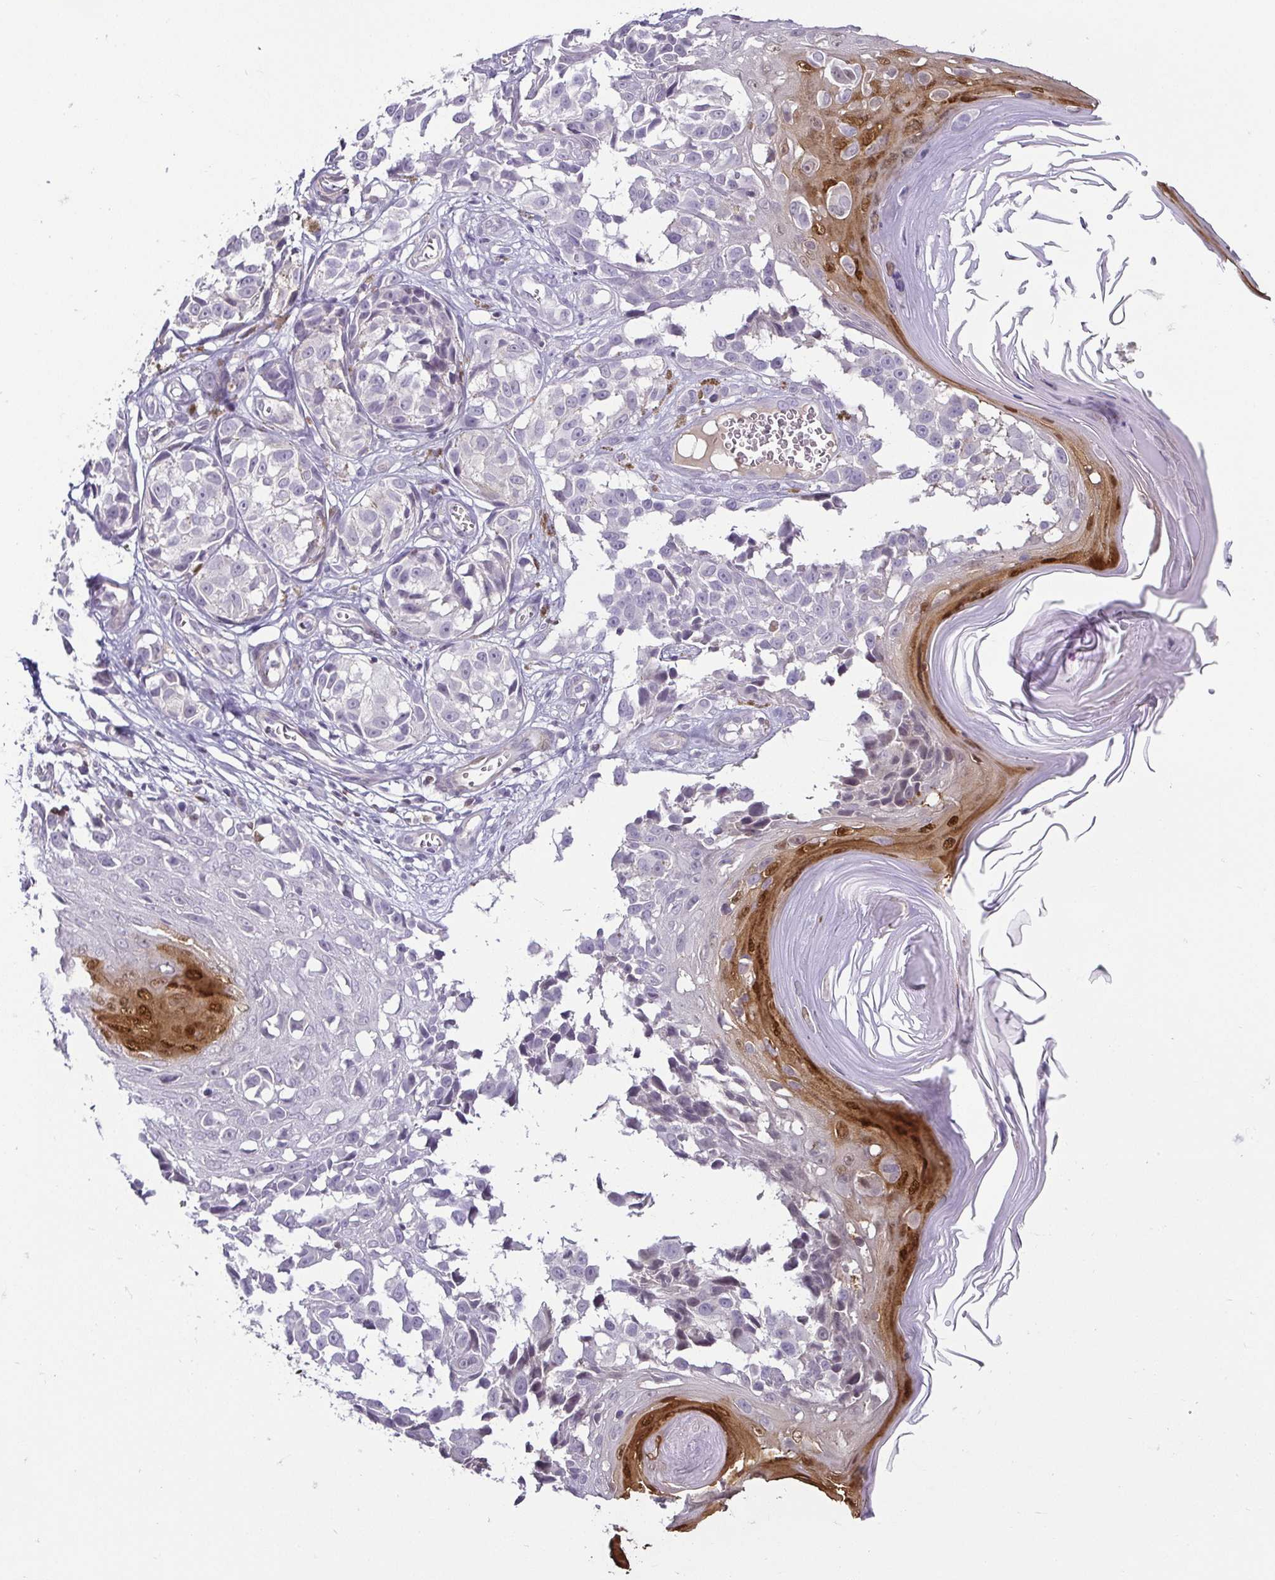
{"staining": {"intensity": "negative", "quantity": "none", "location": "none"}, "tissue": "melanoma", "cell_type": "Tumor cells", "image_type": "cancer", "snomed": [{"axis": "morphology", "description": "Malignant melanoma, NOS"}, {"axis": "topography", "description": "Skin"}], "caption": "Protein analysis of melanoma reveals no significant staining in tumor cells. The staining is performed using DAB (3,3'-diaminobenzidine) brown chromogen with nuclei counter-stained in using hematoxylin.", "gene": "HOPX", "patient": {"sex": "male", "age": 73}}